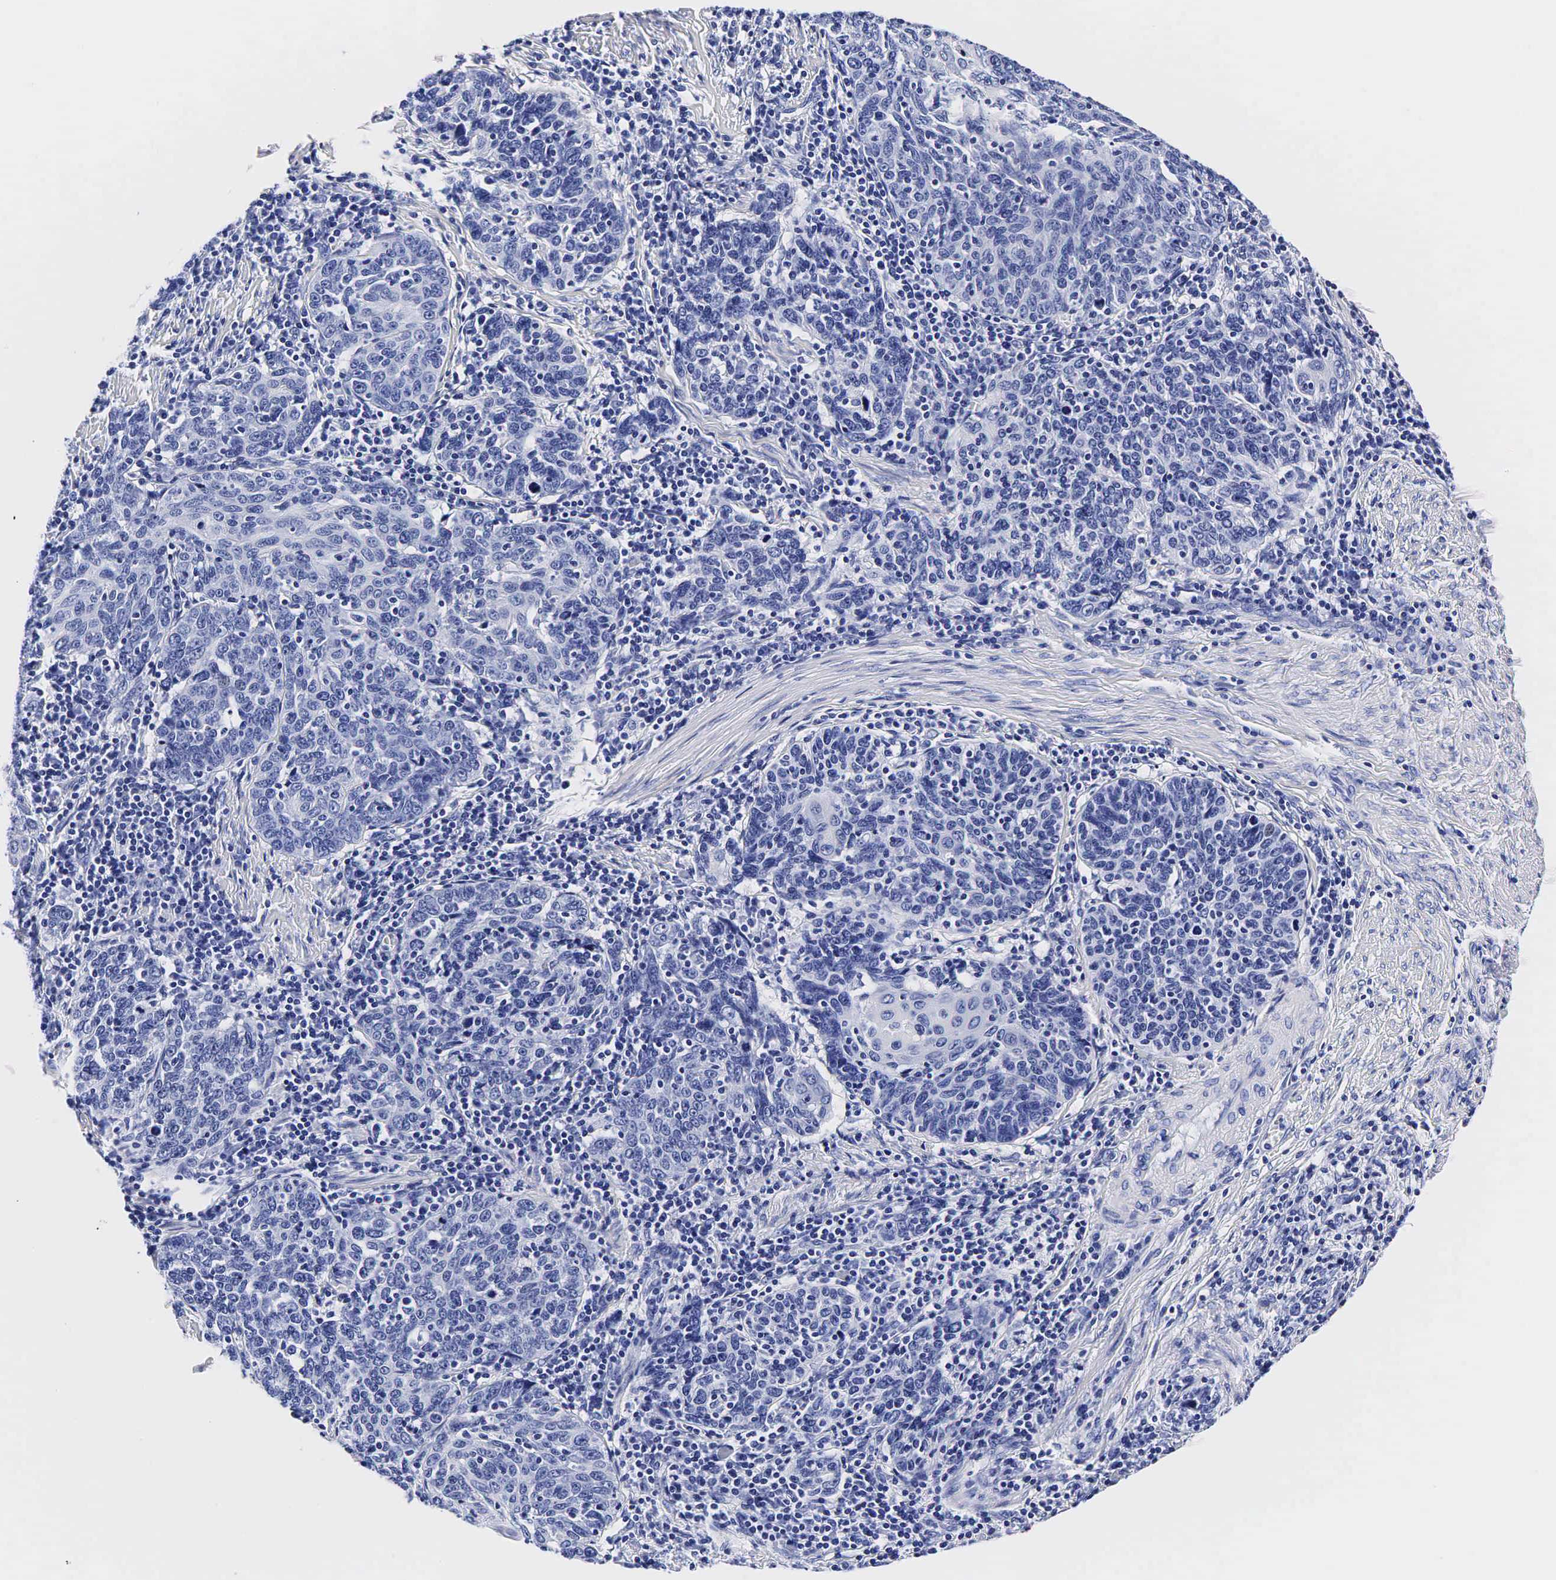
{"staining": {"intensity": "negative", "quantity": "none", "location": "none"}, "tissue": "cervical cancer", "cell_type": "Tumor cells", "image_type": "cancer", "snomed": [{"axis": "morphology", "description": "Squamous cell carcinoma, NOS"}, {"axis": "topography", "description": "Cervix"}], "caption": "There is no significant staining in tumor cells of cervical cancer (squamous cell carcinoma). (IHC, brightfield microscopy, high magnification).", "gene": "TG", "patient": {"sex": "female", "age": 41}}